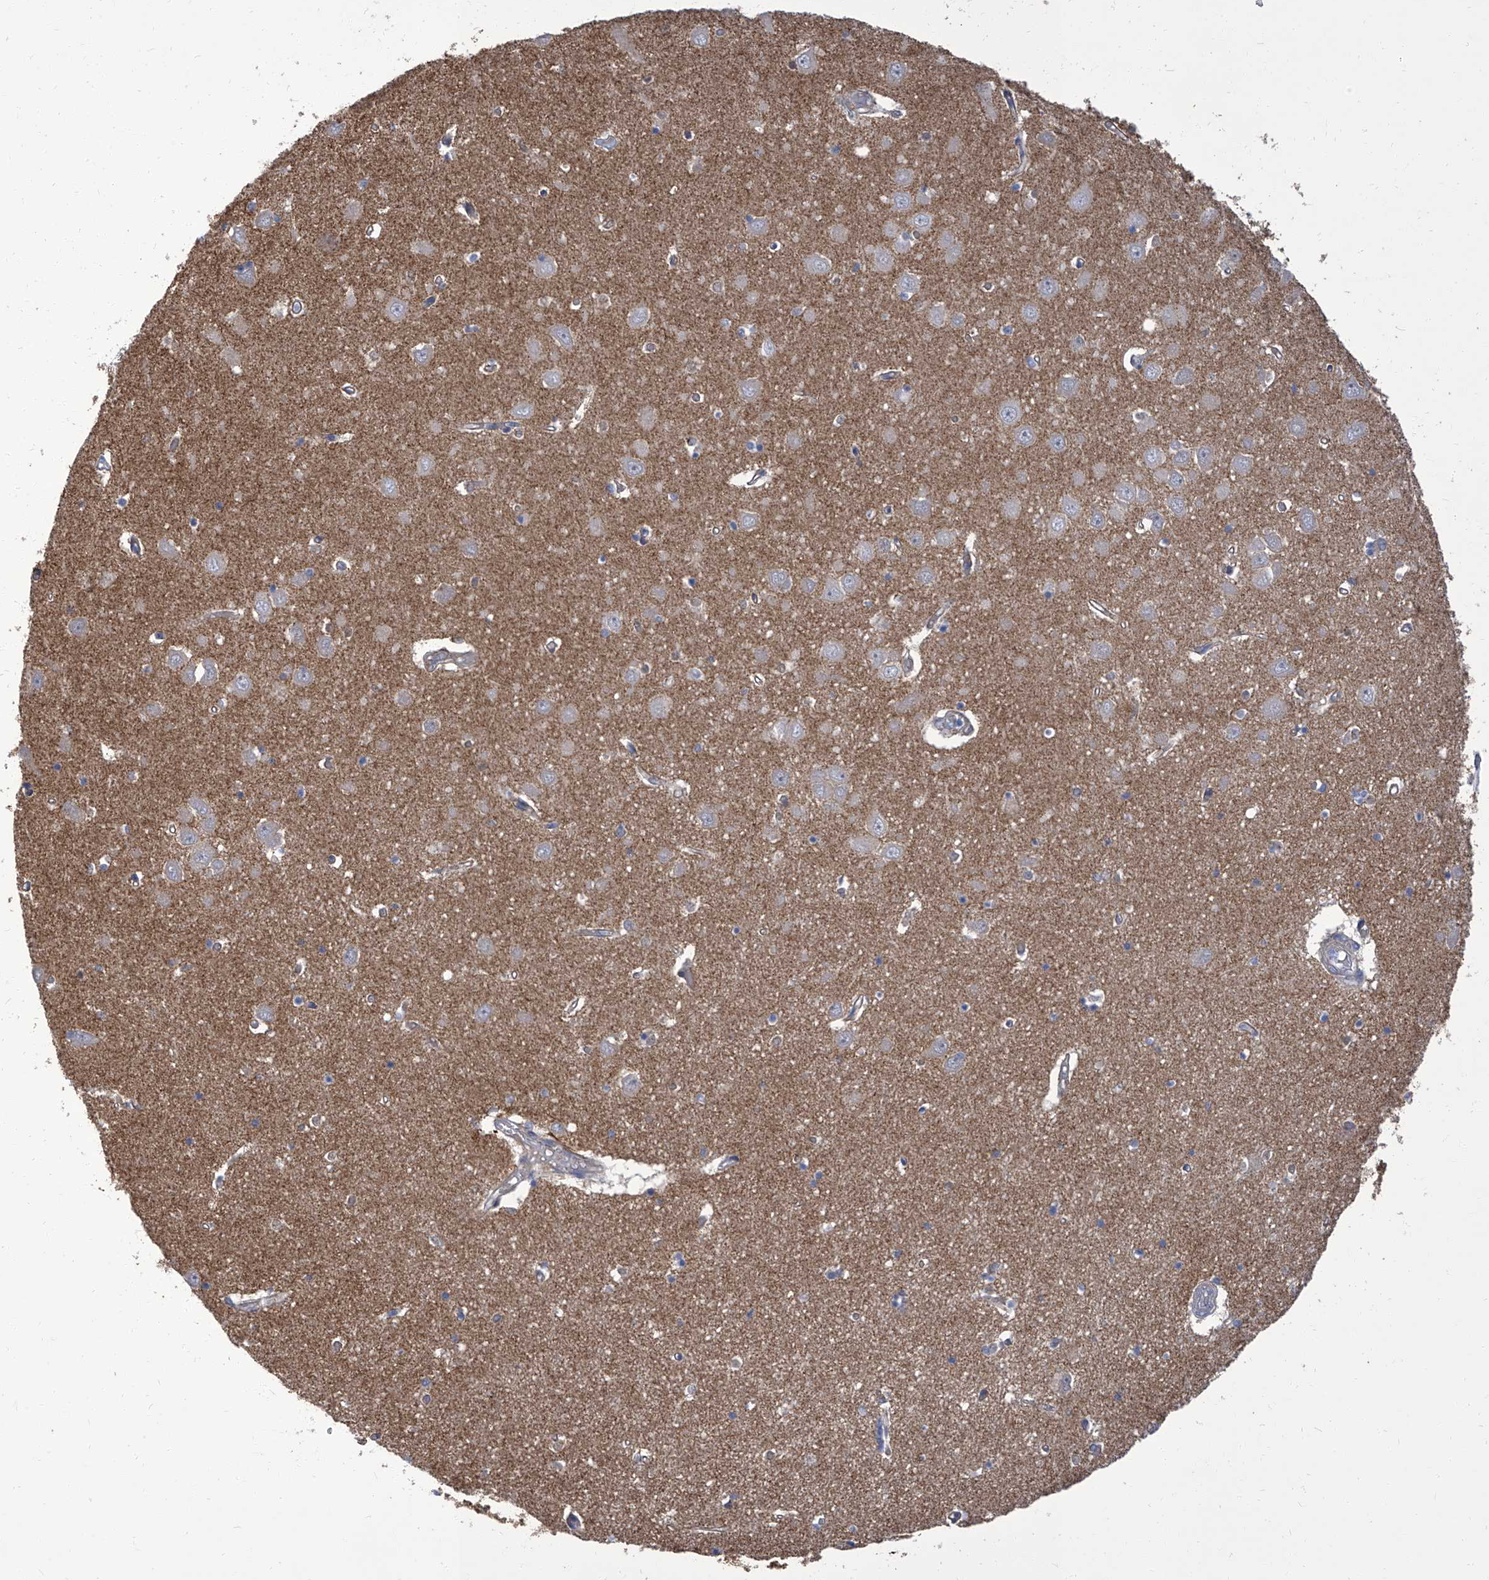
{"staining": {"intensity": "weak", "quantity": "<25%", "location": "cytoplasmic/membranous"}, "tissue": "hippocampus", "cell_type": "Glial cells", "image_type": "normal", "snomed": [{"axis": "morphology", "description": "Normal tissue, NOS"}, {"axis": "topography", "description": "Hippocampus"}], "caption": "Micrograph shows no significant protein staining in glial cells of benign hippocampus. Brightfield microscopy of immunohistochemistry (IHC) stained with DAB (3,3'-diaminobenzidine) (brown) and hematoxylin (blue), captured at high magnification.", "gene": "PARD3", "patient": {"sex": "male", "age": 70}}